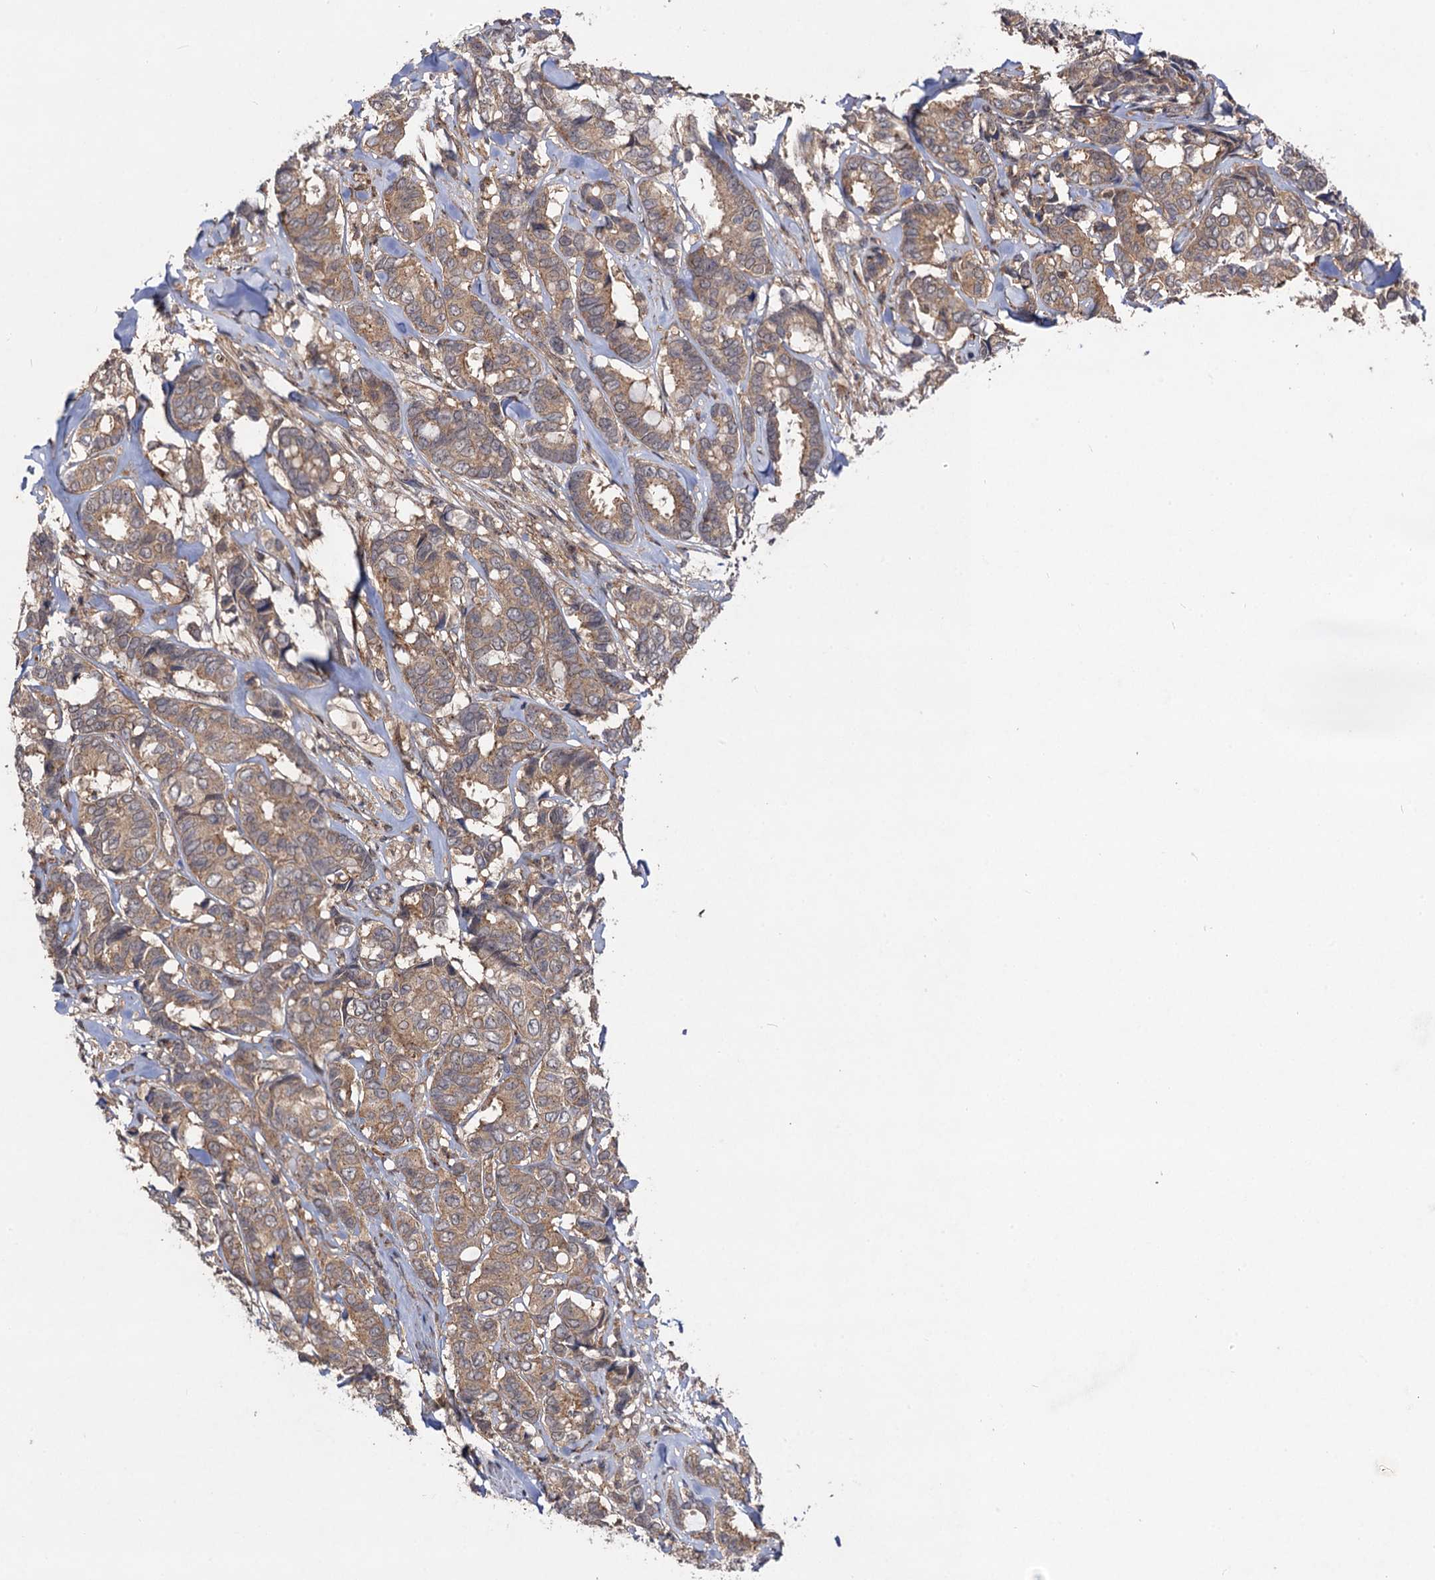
{"staining": {"intensity": "moderate", "quantity": ">75%", "location": "cytoplasmic/membranous"}, "tissue": "breast cancer", "cell_type": "Tumor cells", "image_type": "cancer", "snomed": [{"axis": "morphology", "description": "Duct carcinoma"}, {"axis": "topography", "description": "Breast"}], "caption": "A brown stain shows moderate cytoplasmic/membranous expression of a protein in human infiltrating ductal carcinoma (breast) tumor cells.", "gene": "KXD1", "patient": {"sex": "female", "age": 87}}